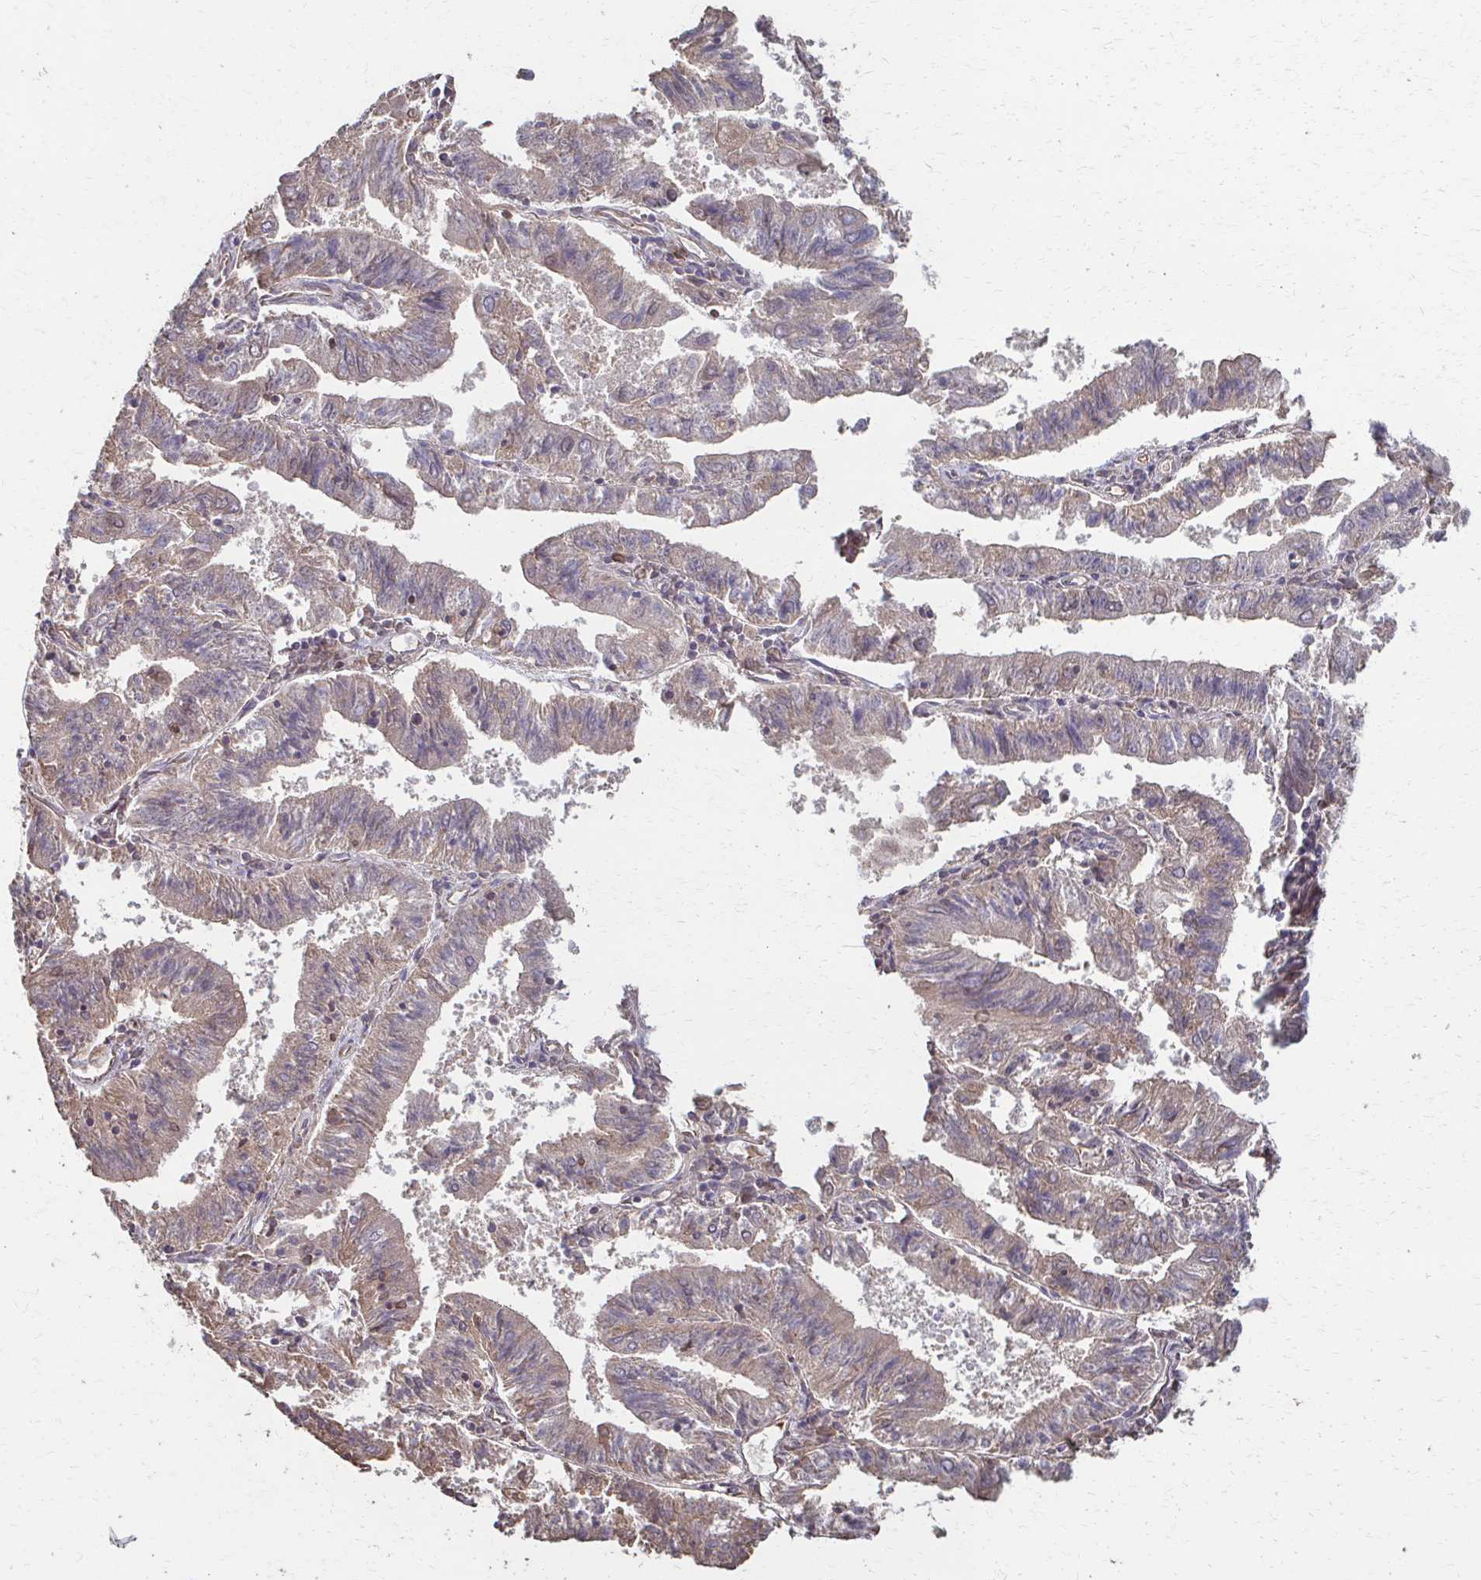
{"staining": {"intensity": "weak", "quantity": ">75%", "location": "cytoplasmic/membranous"}, "tissue": "endometrial cancer", "cell_type": "Tumor cells", "image_type": "cancer", "snomed": [{"axis": "morphology", "description": "Adenocarcinoma, NOS"}, {"axis": "topography", "description": "Endometrium"}], "caption": "Immunohistochemistry (IHC) of adenocarcinoma (endometrial) demonstrates low levels of weak cytoplasmic/membranous expression in about >75% of tumor cells.", "gene": "IL18BP", "patient": {"sex": "female", "age": 82}}